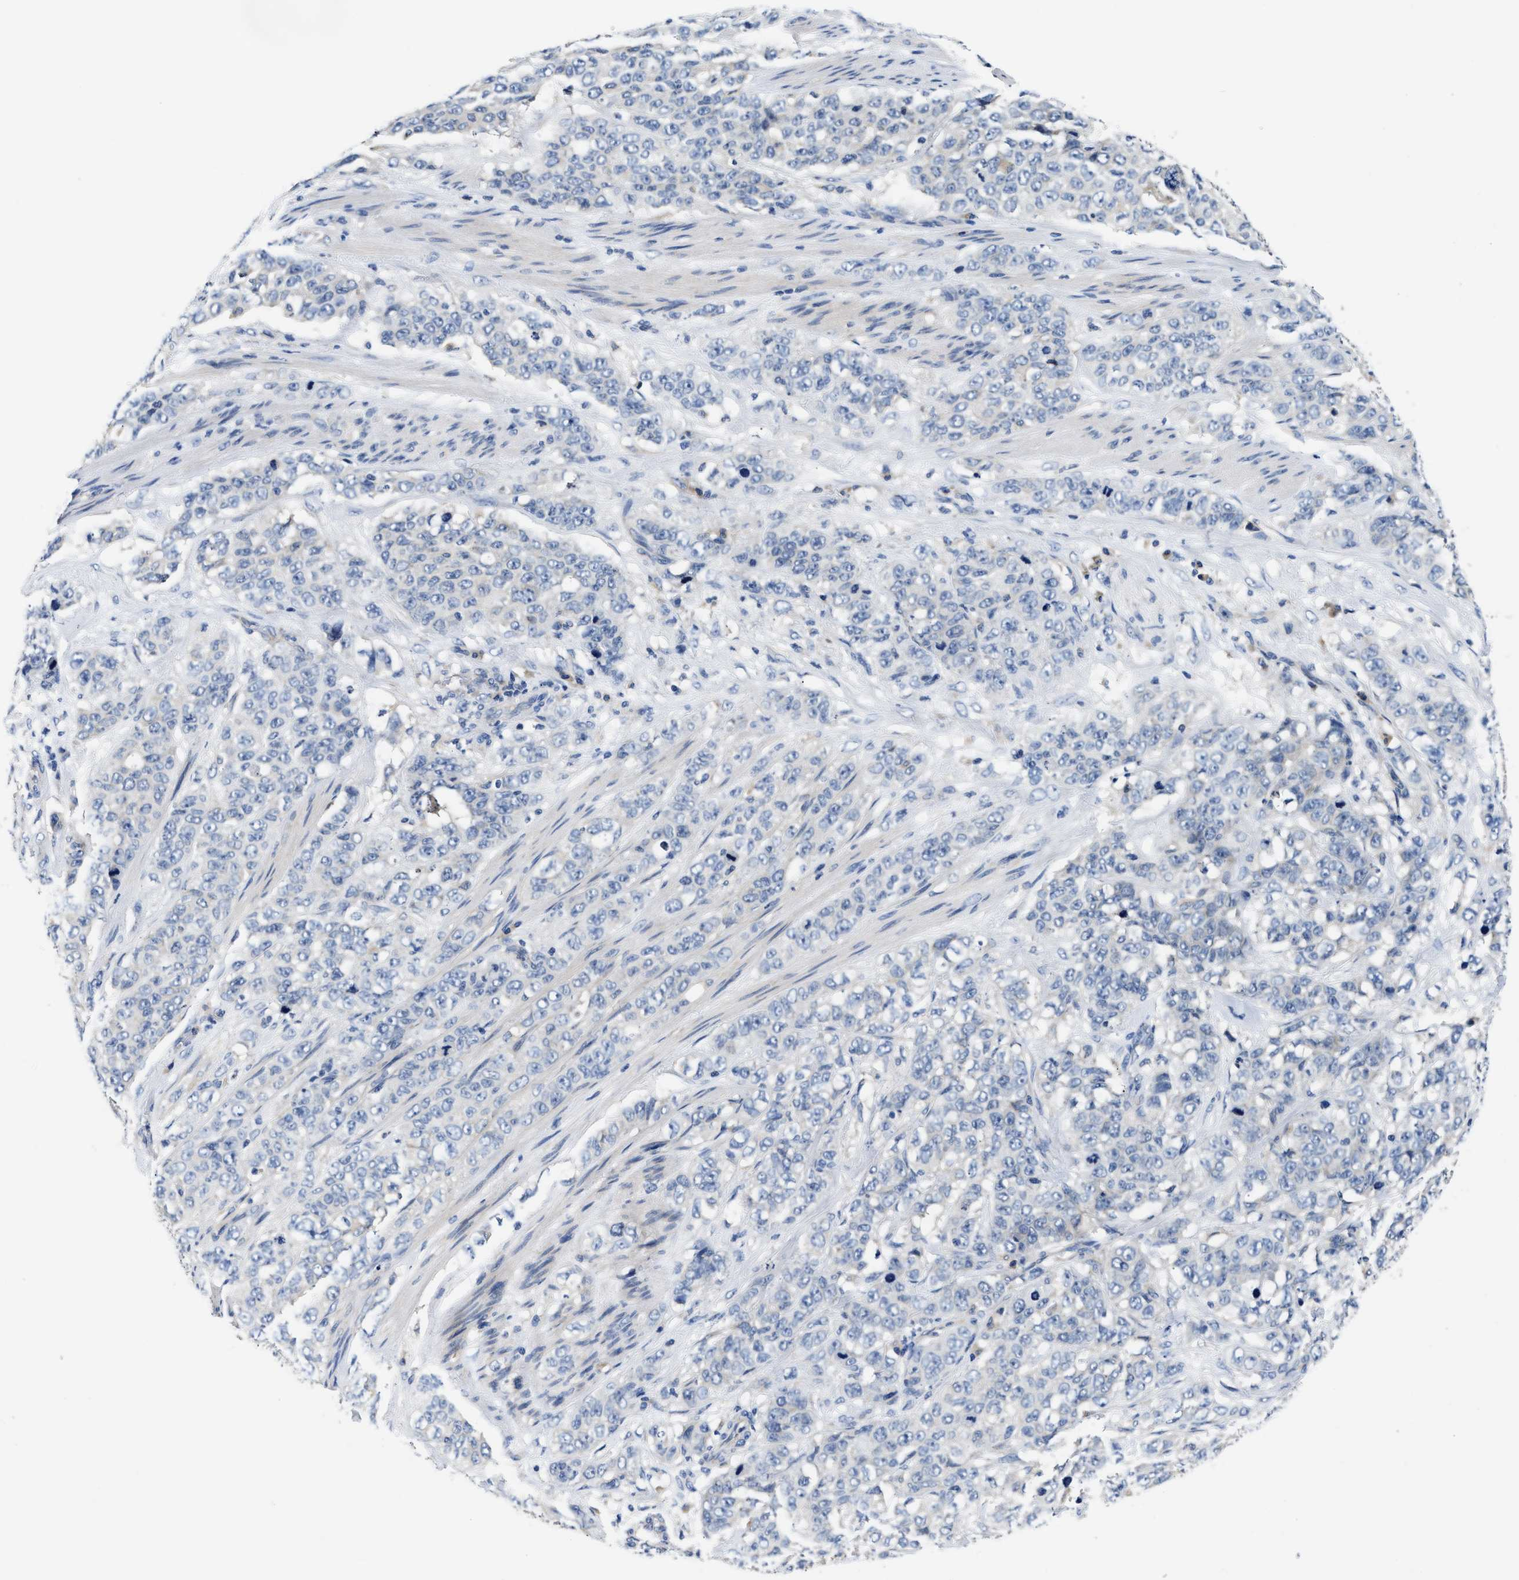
{"staining": {"intensity": "negative", "quantity": "none", "location": "none"}, "tissue": "stomach cancer", "cell_type": "Tumor cells", "image_type": "cancer", "snomed": [{"axis": "morphology", "description": "Adenocarcinoma, NOS"}, {"axis": "topography", "description": "Stomach"}], "caption": "A histopathology image of human adenocarcinoma (stomach) is negative for staining in tumor cells.", "gene": "FAM185A", "patient": {"sex": "male", "age": 48}}